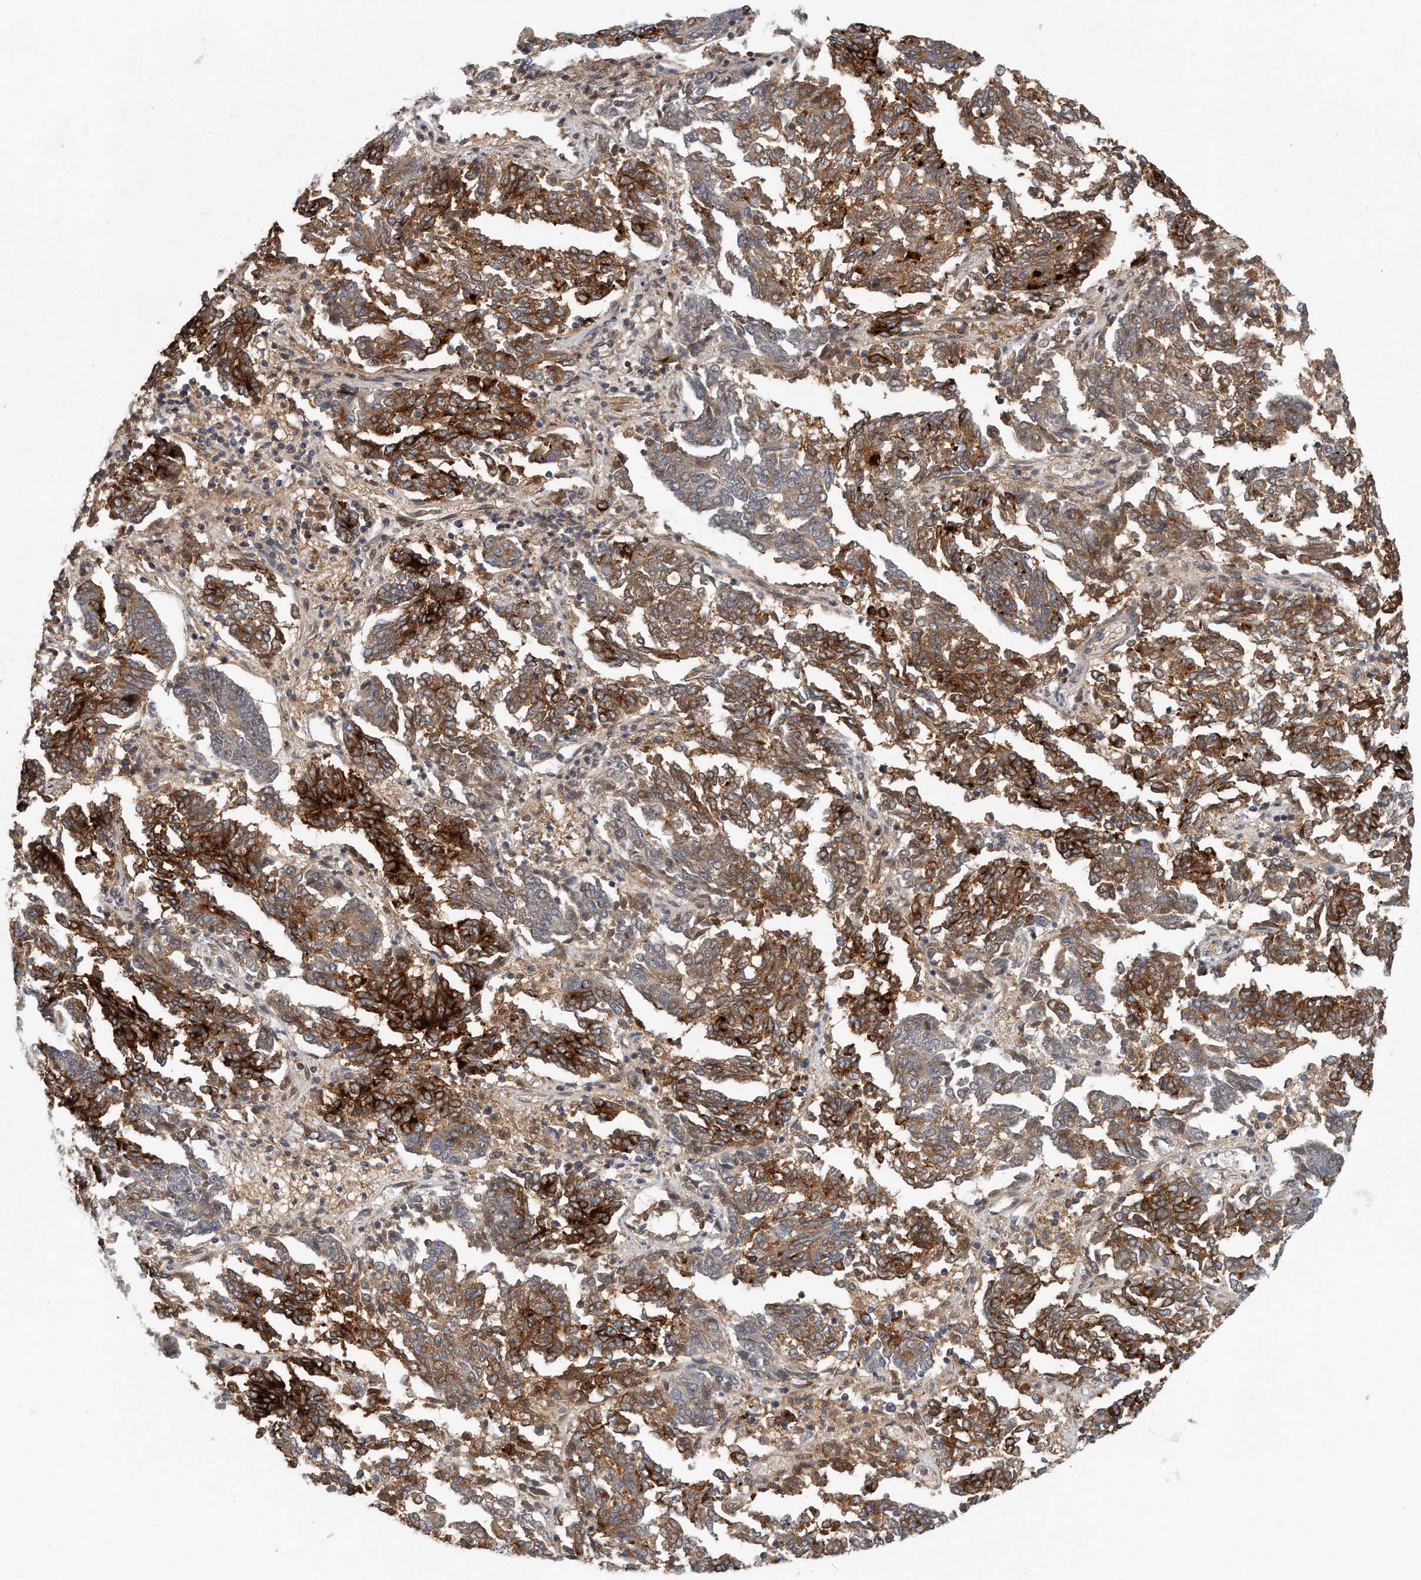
{"staining": {"intensity": "strong", "quantity": ">75%", "location": "cytoplasmic/membranous"}, "tissue": "endometrial cancer", "cell_type": "Tumor cells", "image_type": "cancer", "snomed": [{"axis": "morphology", "description": "Adenocarcinoma, NOS"}, {"axis": "topography", "description": "Endometrium"}], "caption": "Immunohistochemical staining of endometrial cancer (adenocarcinoma) demonstrates high levels of strong cytoplasmic/membranous protein staining in approximately >75% of tumor cells. The protein is shown in brown color, while the nuclei are stained blue.", "gene": "PCDH8", "patient": {"sex": "female", "age": 80}}